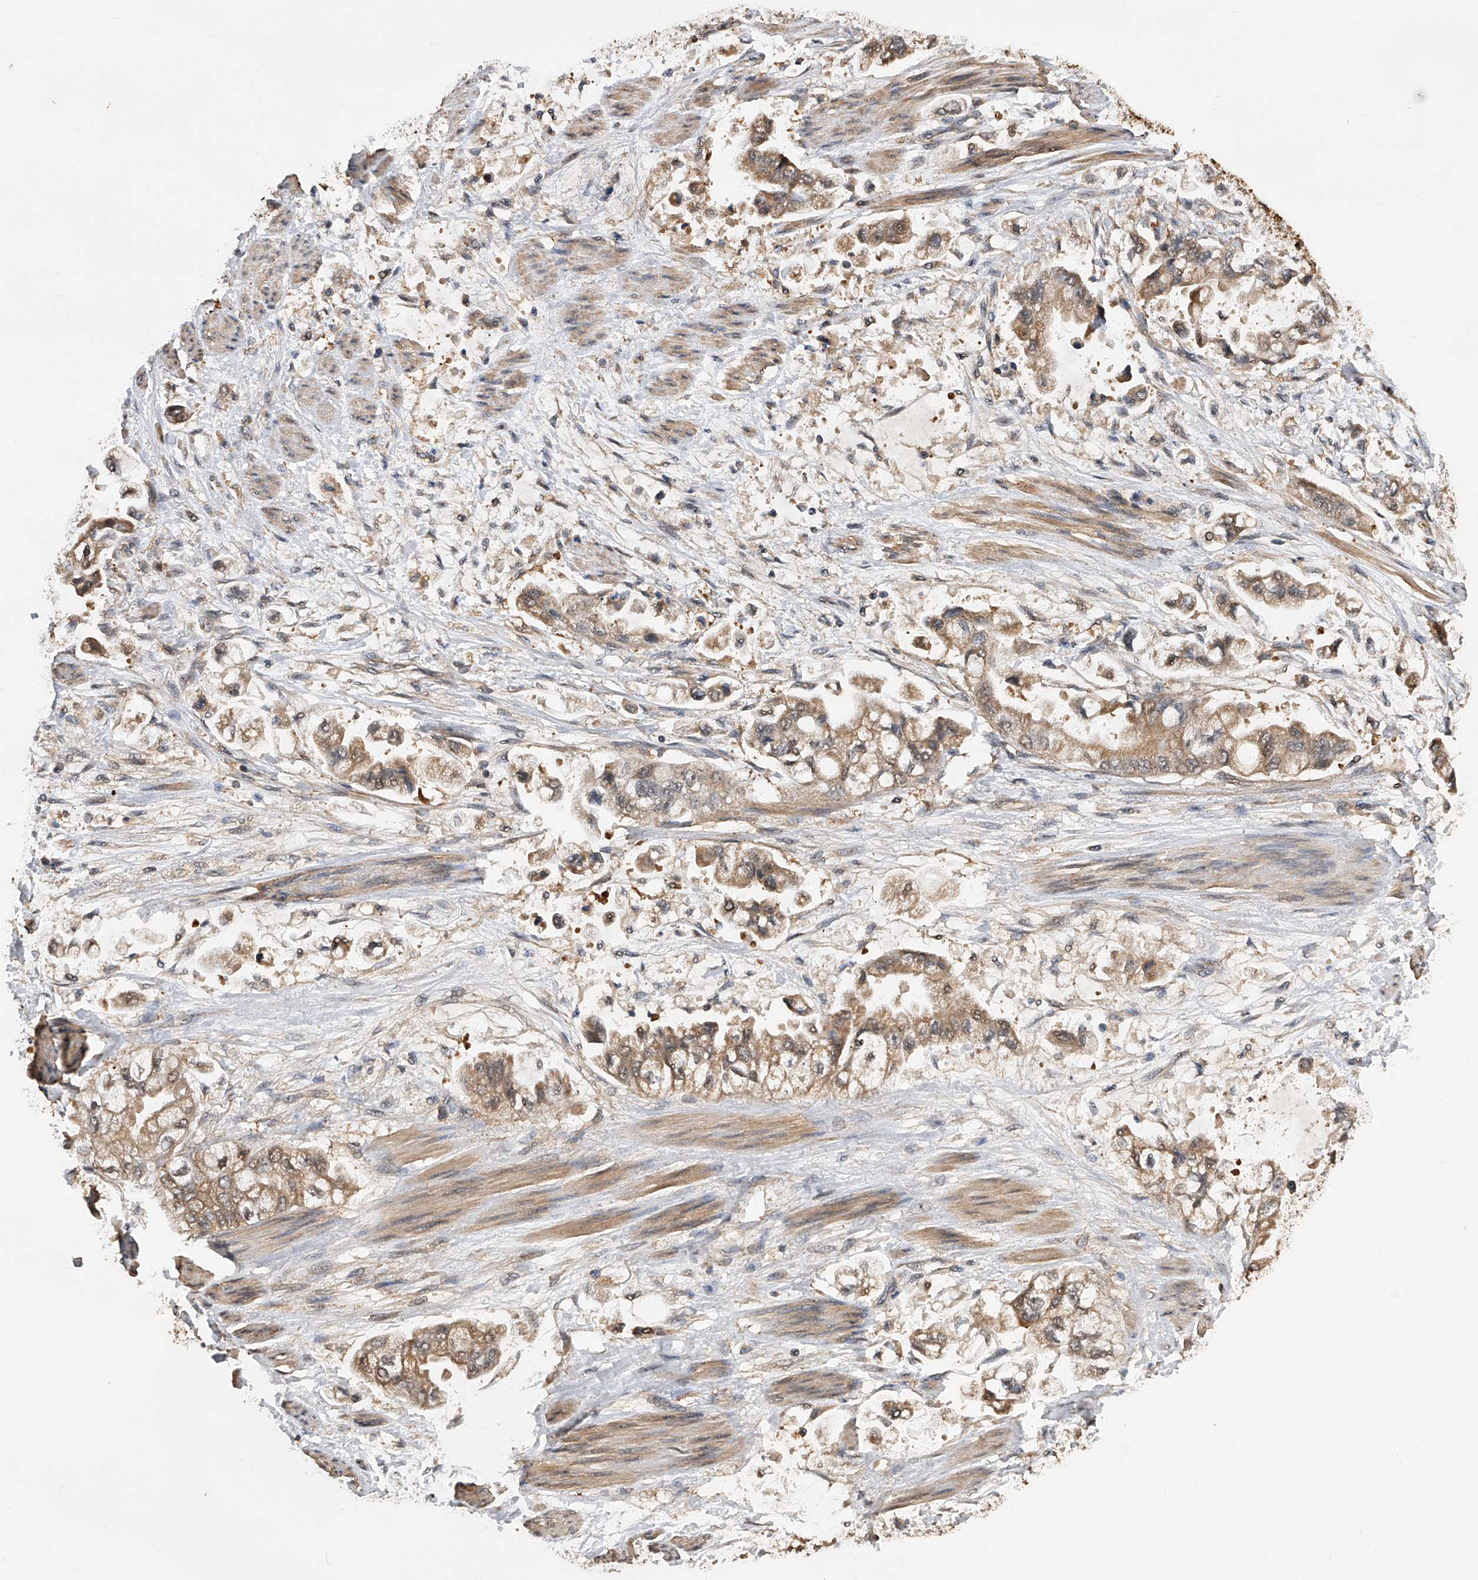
{"staining": {"intensity": "moderate", "quantity": ">75%", "location": "cytoplasmic/membranous"}, "tissue": "stomach cancer", "cell_type": "Tumor cells", "image_type": "cancer", "snomed": [{"axis": "morphology", "description": "Adenocarcinoma, NOS"}, {"axis": "topography", "description": "Stomach"}], "caption": "An image of human stomach cancer stained for a protein exhibits moderate cytoplasmic/membranous brown staining in tumor cells. (Stains: DAB (3,3'-diaminobenzidine) in brown, nuclei in blue, Microscopy: brightfield microscopy at high magnification).", "gene": "GMDS", "patient": {"sex": "male", "age": 62}}